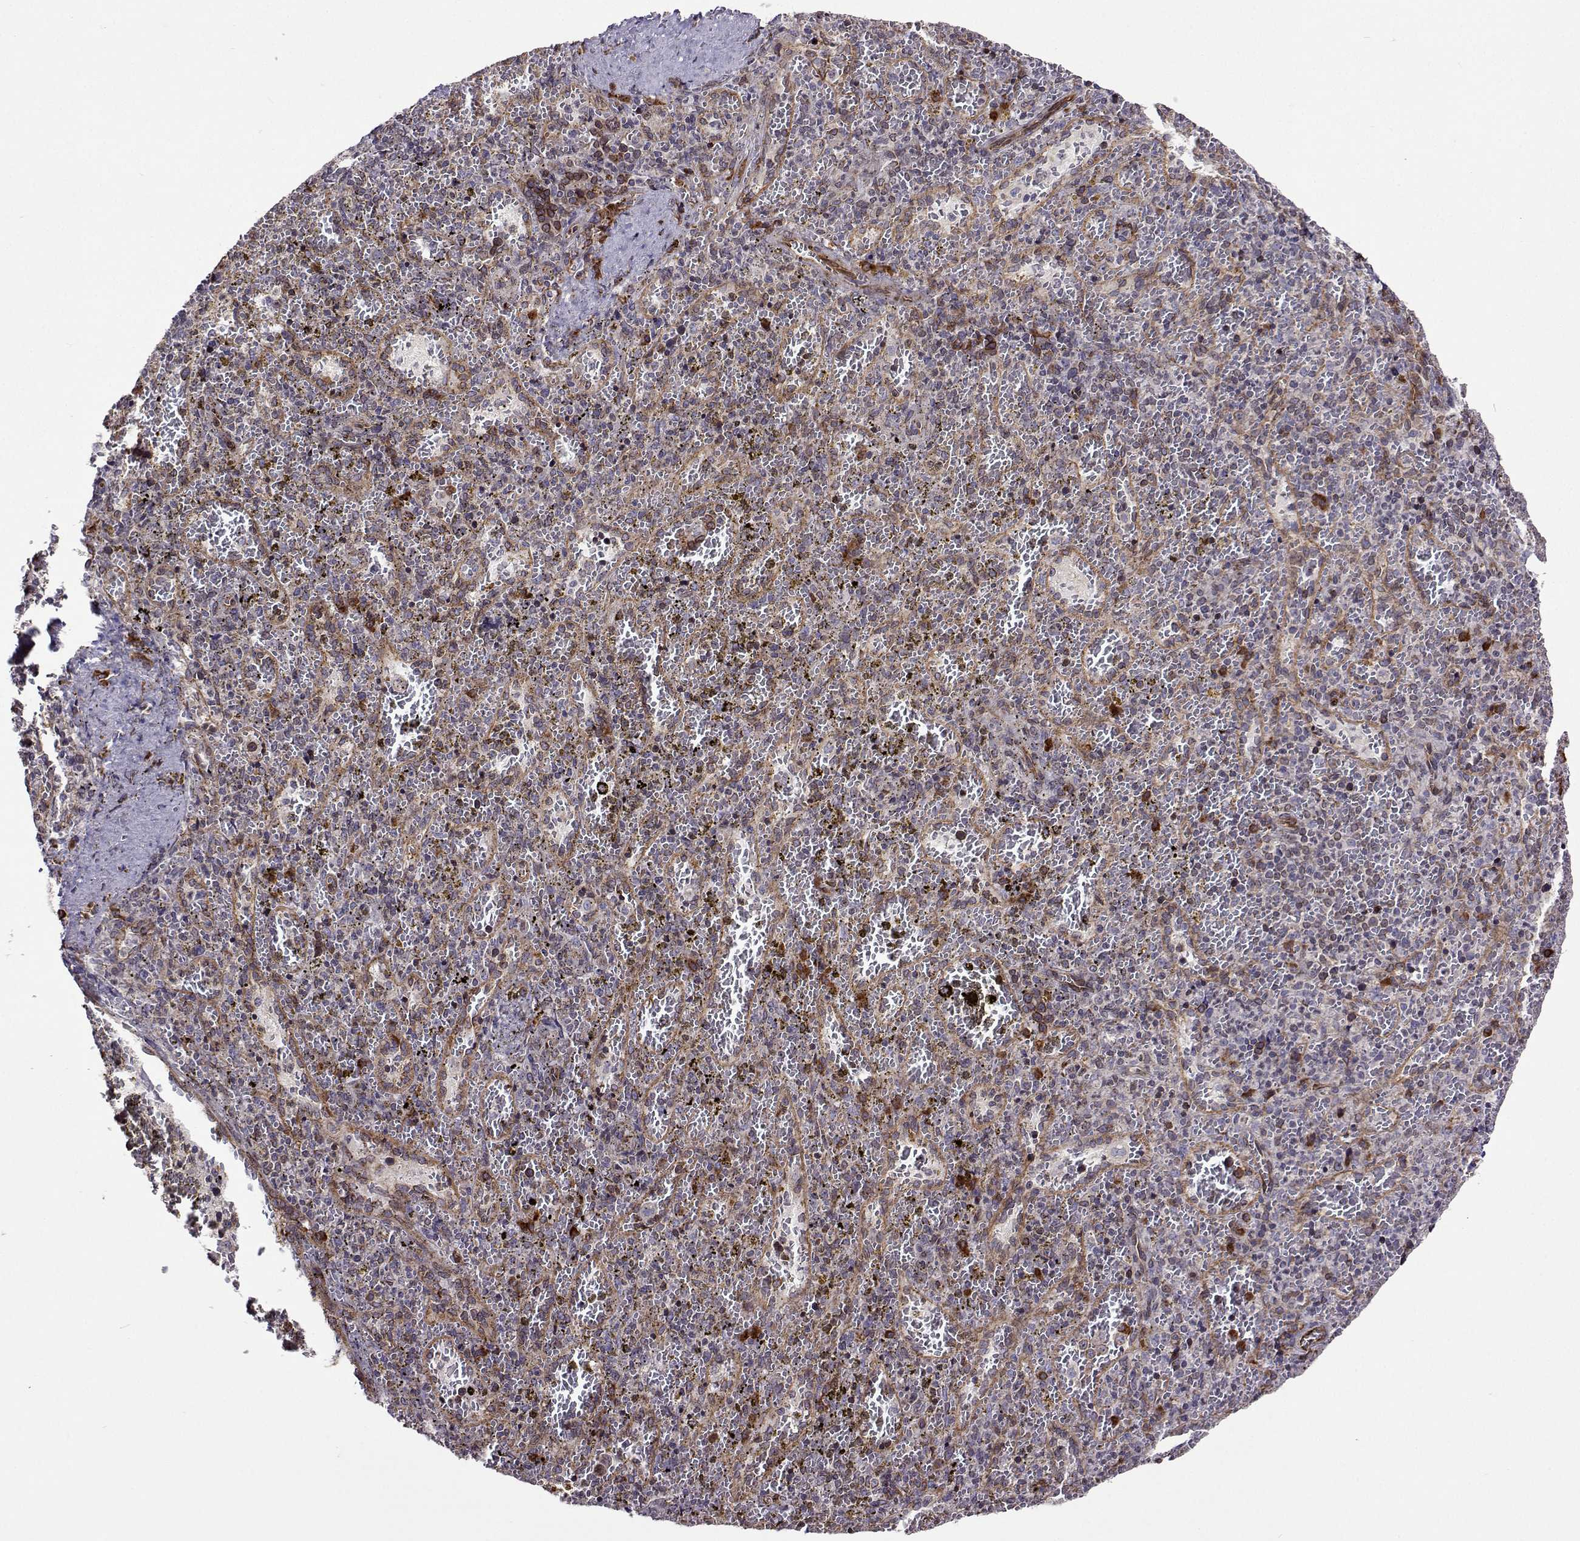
{"staining": {"intensity": "negative", "quantity": "none", "location": "none"}, "tissue": "spleen", "cell_type": "Cells in red pulp", "image_type": "normal", "snomed": [{"axis": "morphology", "description": "Normal tissue, NOS"}, {"axis": "topography", "description": "Spleen"}], "caption": "DAB immunohistochemical staining of unremarkable spleen exhibits no significant staining in cells in red pulp. The staining is performed using DAB (3,3'-diaminobenzidine) brown chromogen with nuclei counter-stained in using hematoxylin.", "gene": "PGRMC2", "patient": {"sex": "female", "age": 50}}